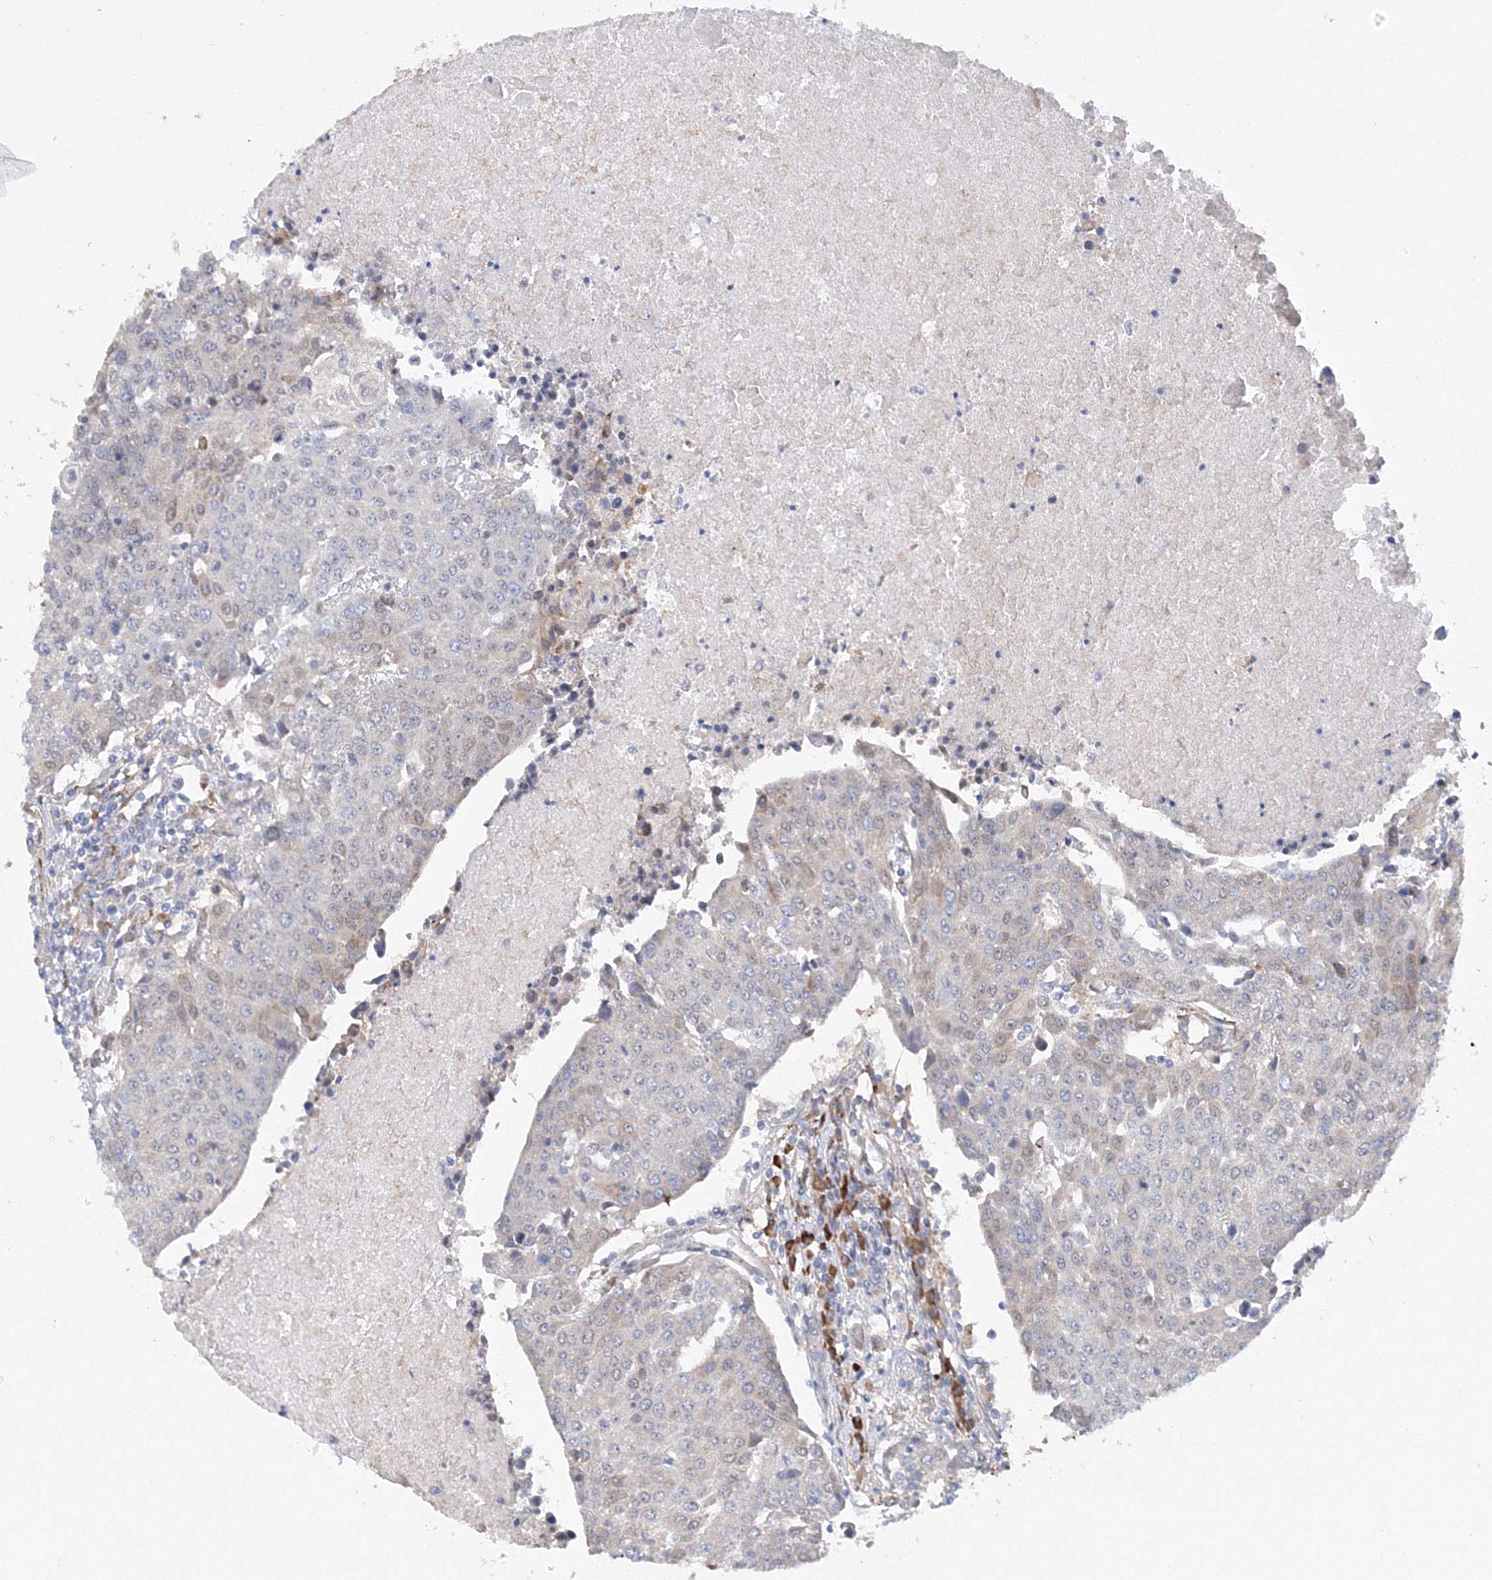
{"staining": {"intensity": "weak", "quantity": "<25%", "location": "cytoplasmic/membranous"}, "tissue": "urothelial cancer", "cell_type": "Tumor cells", "image_type": "cancer", "snomed": [{"axis": "morphology", "description": "Urothelial carcinoma, High grade"}, {"axis": "topography", "description": "Urinary bladder"}], "caption": "A high-resolution image shows immunohistochemistry (IHC) staining of urothelial cancer, which displays no significant positivity in tumor cells.", "gene": "DIS3L2", "patient": {"sex": "female", "age": 85}}